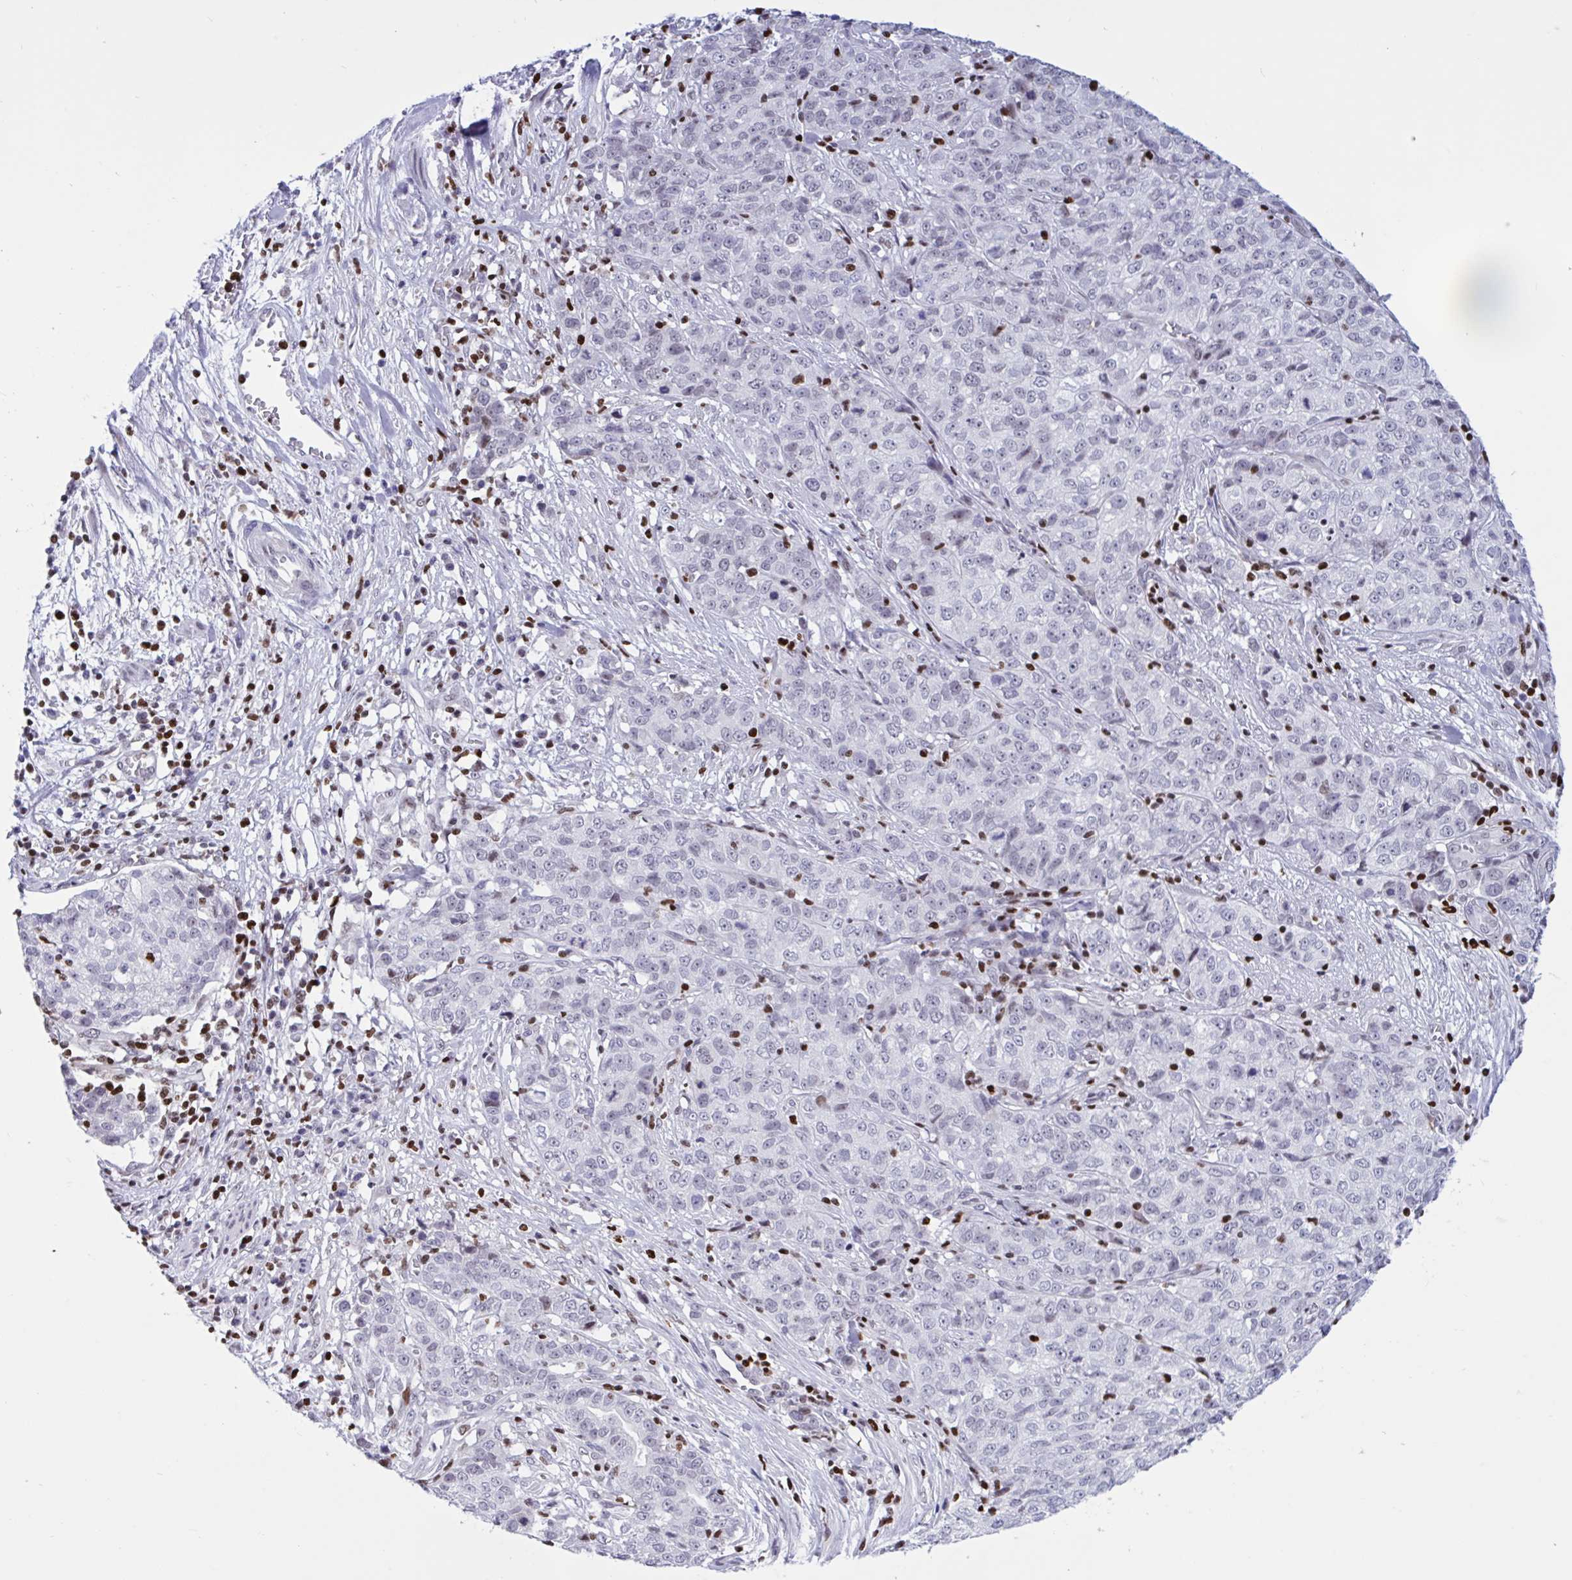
{"staining": {"intensity": "negative", "quantity": "none", "location": "none"}, "tissue": "stomach cancer", "cell_type": "Tumor cells", "image_type": "cancer", "snomed": [{"axis": "morphology", "description": "Adenocarcinoma, NOS"}, {"axis": "topography", "description": "Stomach, upper"}], "caption": "High power microscopy micrograph of an immunohistochemistry micrograph of adenocarcinoma (stomach), revealing no significant positivity in tumor cells.", "gene": "HMGB2", "patient": {"sex": "female", "age": 67}}